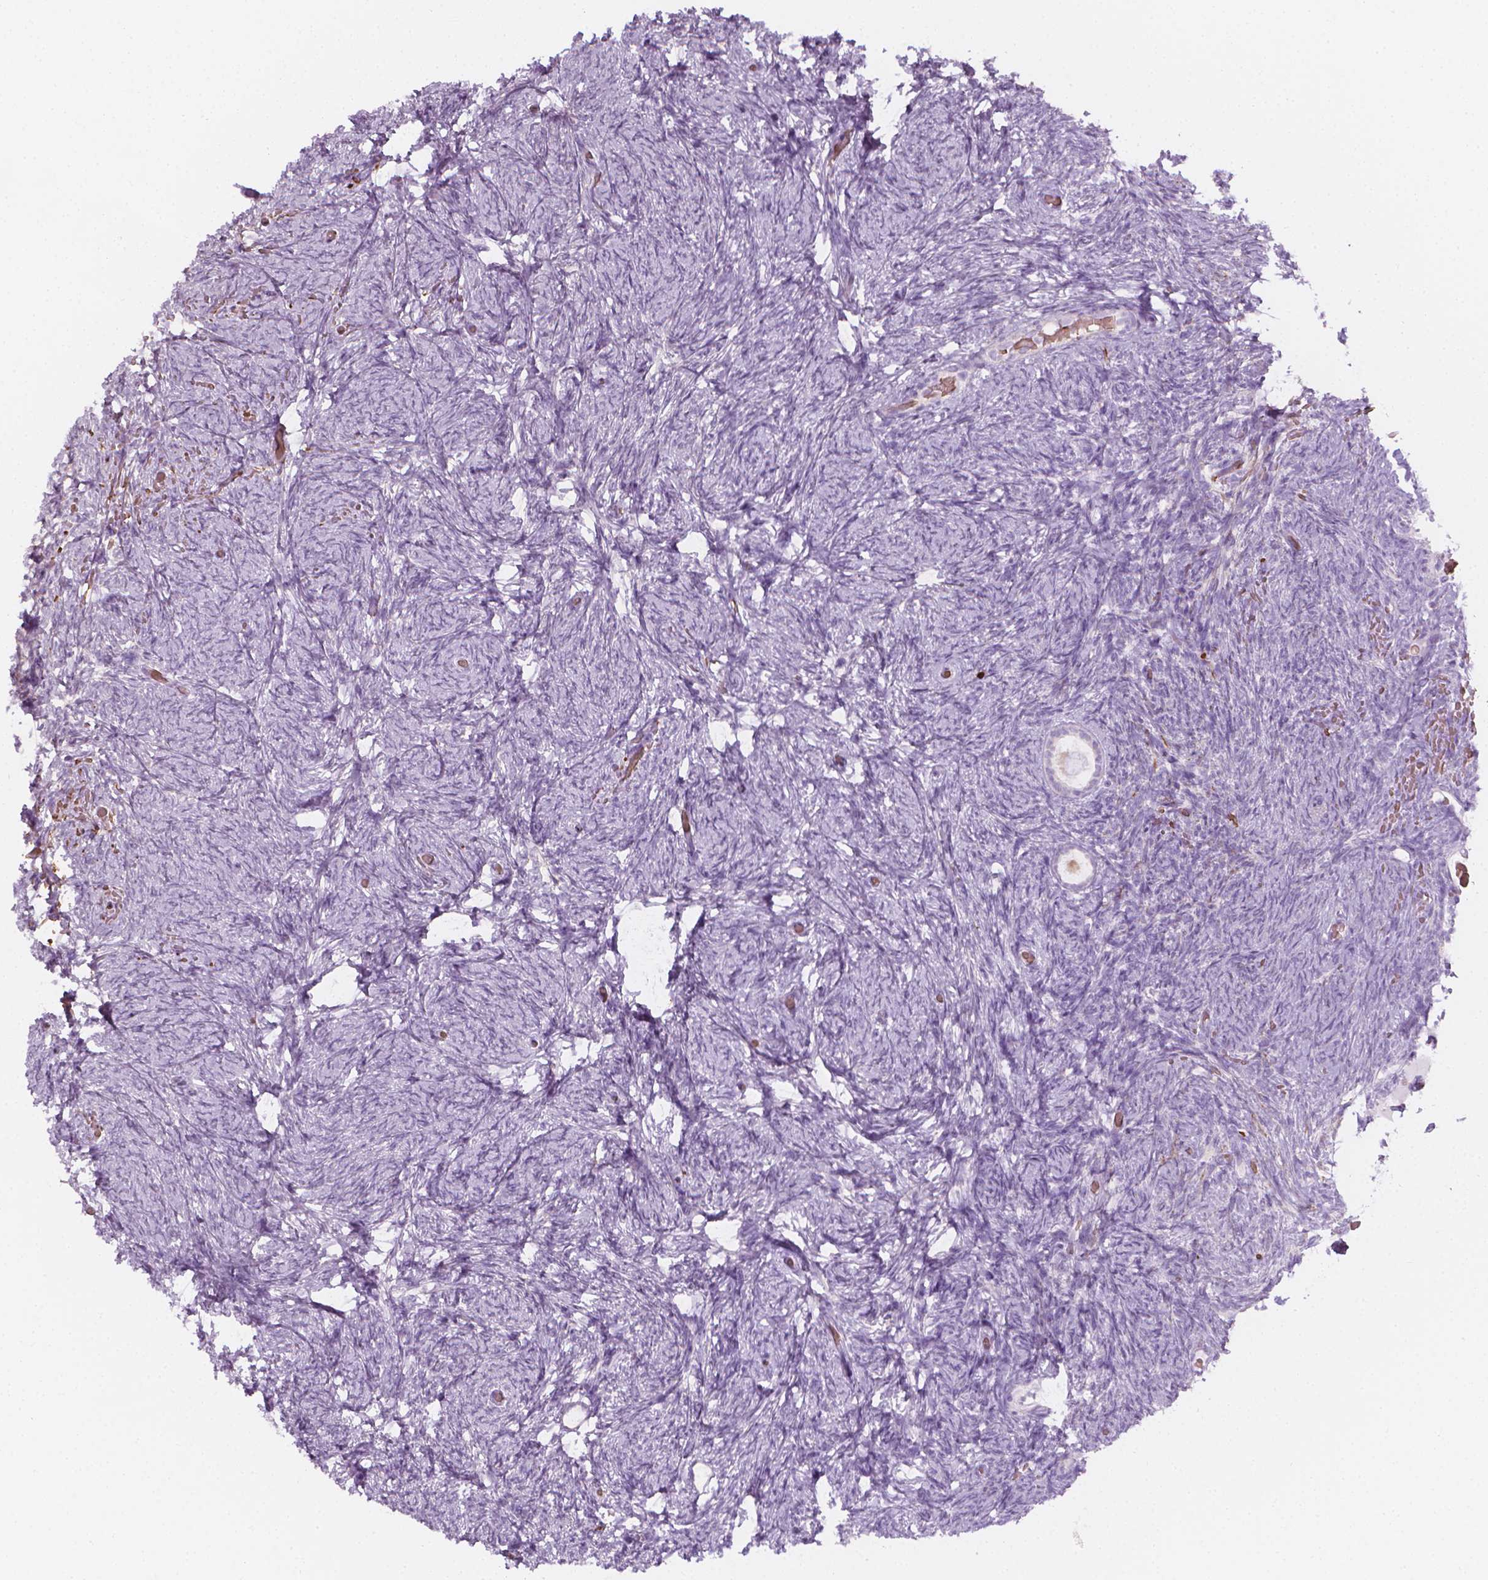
{"staining": {"intensity": "weak", "quantity": "25%-75%", "location": "cytoplasmic/membranous"}, "tissue": "ovary", "cell_type": "Follicle cells", "image_type": "normal", "snomed": [{"axis": "morphology", "description": "Normal tissue, NOS"}, {"axis": "topography", "description": "Ovary"}], "caption": "Protein staining of normal ovary shows weak cytoplasmic/membranous staining in about 25%-75% of follicle cells.", "gene": "CES1", "patient": {"sex": "female", "age": 34}}